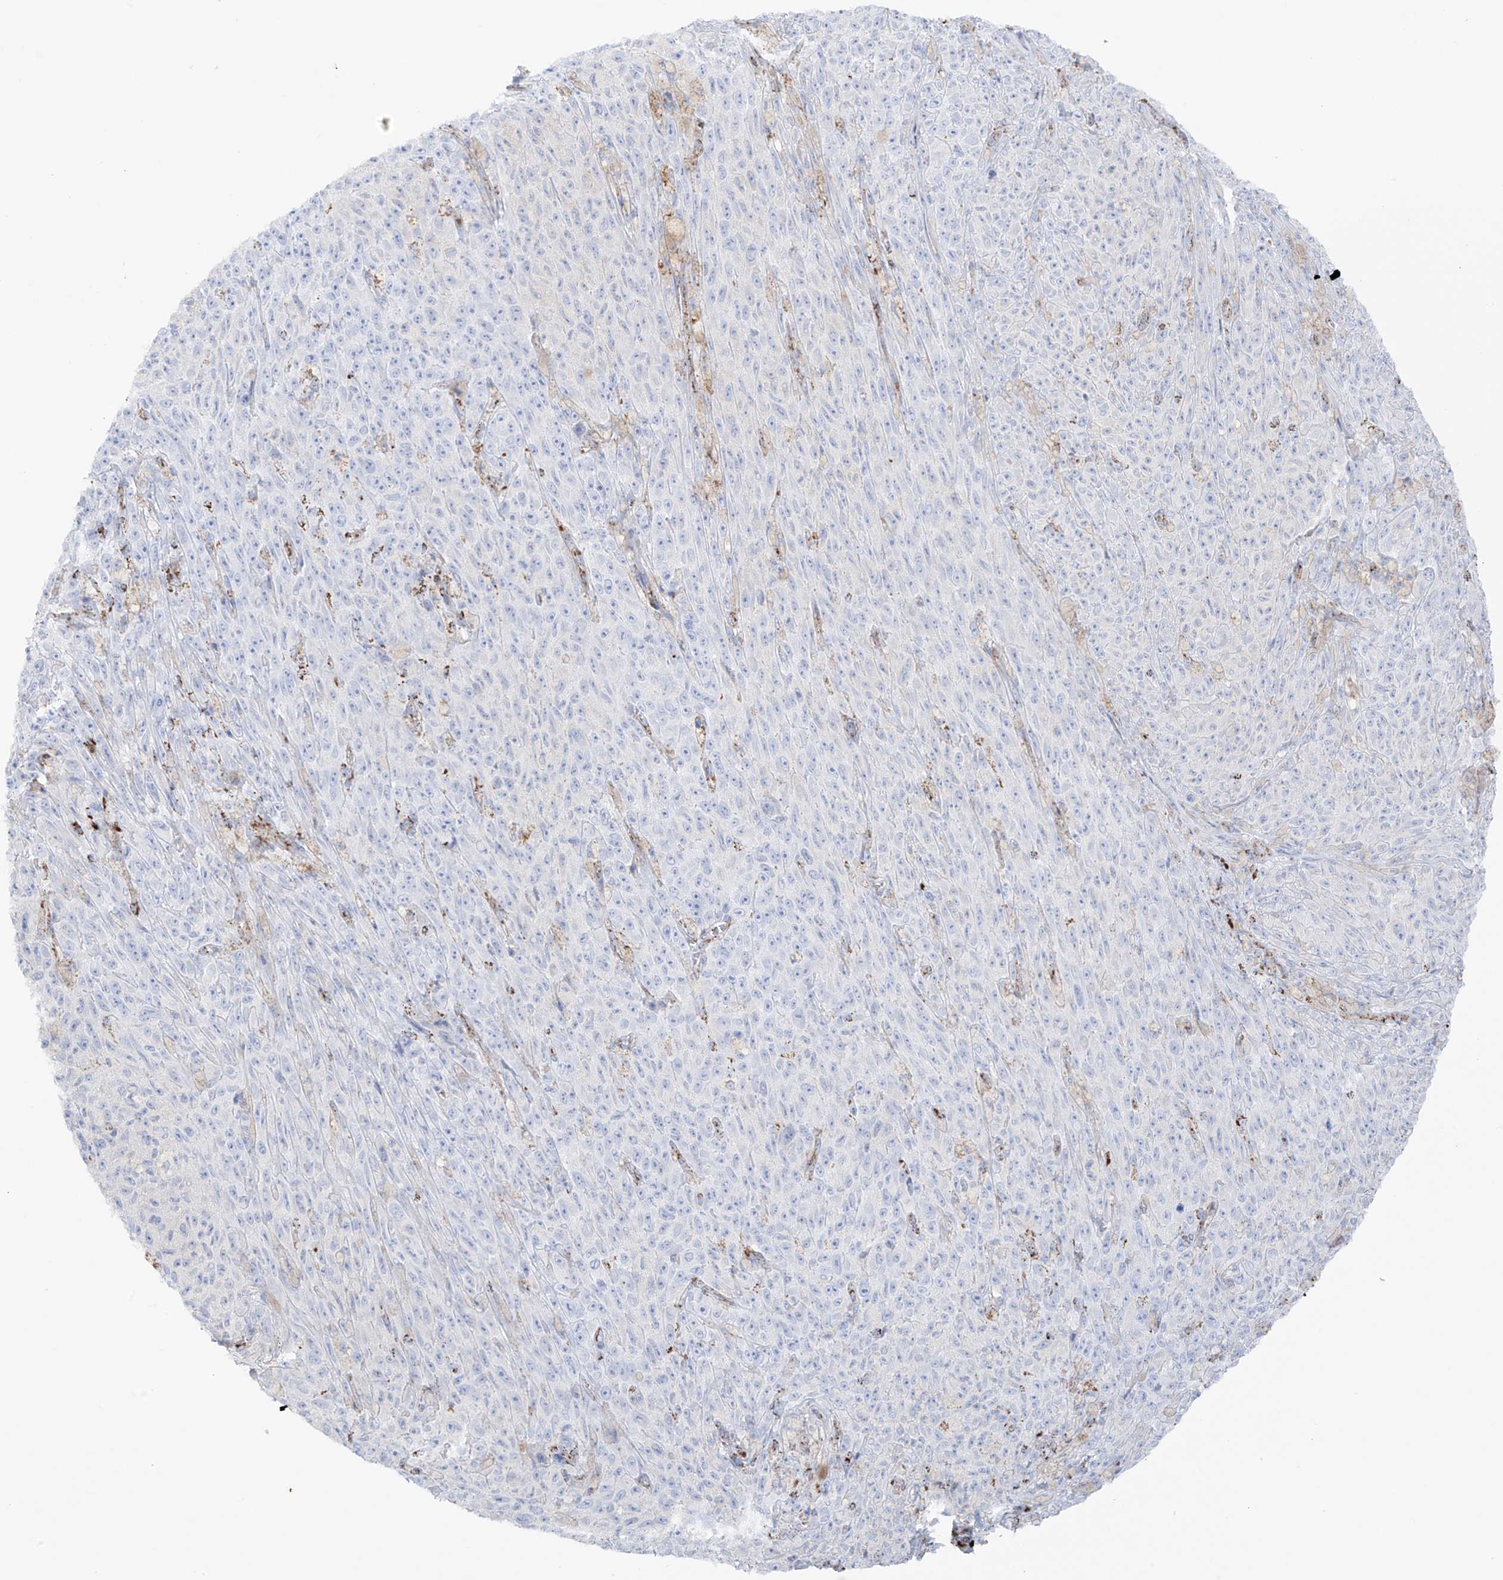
{"staining": {"intensity": "negative", "quantity": "none", "location": "none"}, "tissue": "melanoma", "cell_type": "Tumor cells", "image_type": "cancer", "snomed": [{"axis": "morphology", "description": "Malignant melanoma, NOS"}, {"axis": "topography", "description": "Skin"}], "caption": "Image shows no significant protein positivity in tumor cells of melanoma. (Stains: DAB immunohistochemistry (IHC) with hematoxylin counter stain, Microscopy: brightfield microscopy at high magnification).", "gene": "XKR3", "patient": {"sex": "female", "age": 82}}